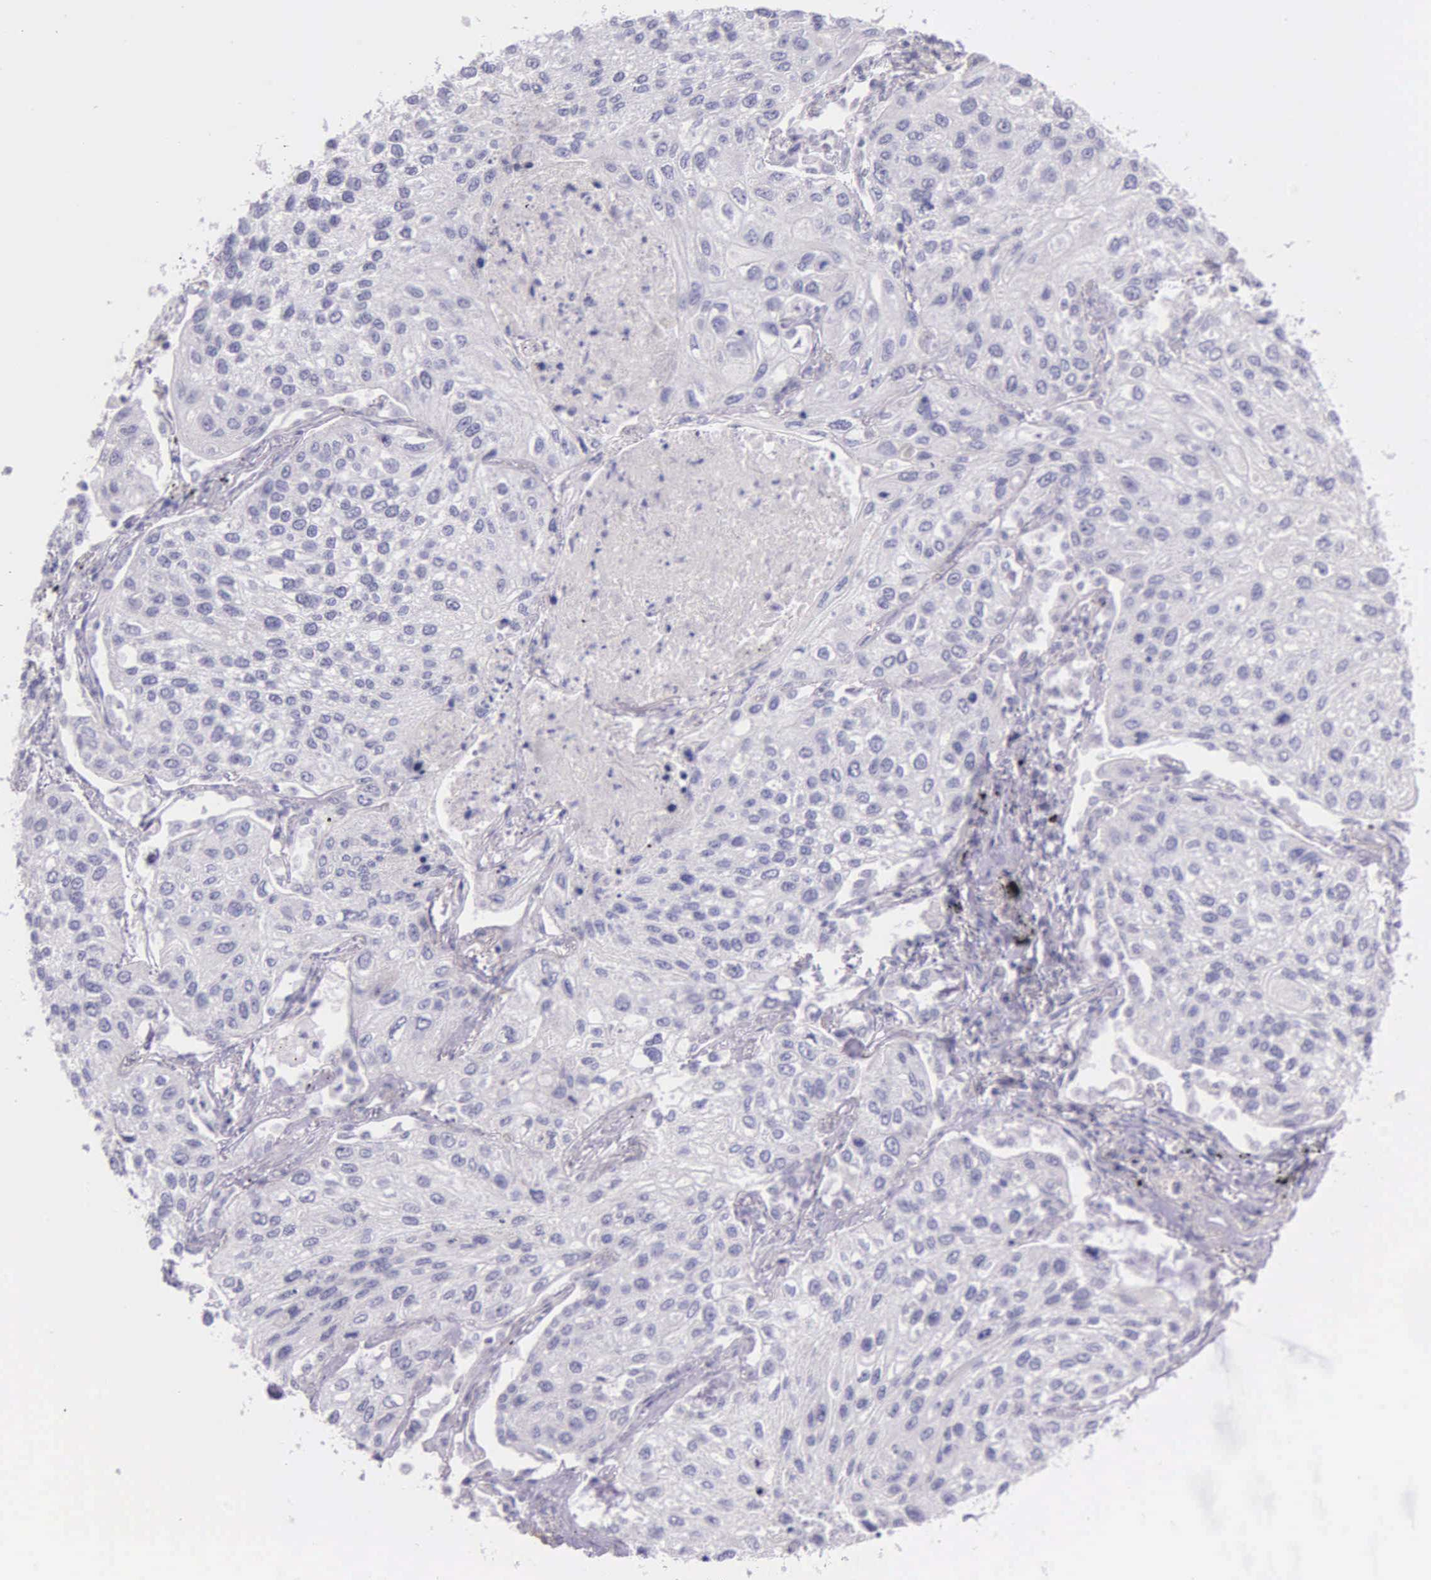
{"staining": {"intensity": "negative", "quantity": "none", "location": "none"}, "tissue": "lung cancer", "cell_type": "Tumor cells", "image_type": "cancer", "snomed": [{"axis": "morphology", "description": "Squamous cell carcinoma, NOS"}, {"axis": "topography", "description": "Lung"}], "caption": "The image displays no significant expression in tumor cells of lung cancer.", "gene": "THSD7A", "patient": {"sex": "male", "age": 75}}